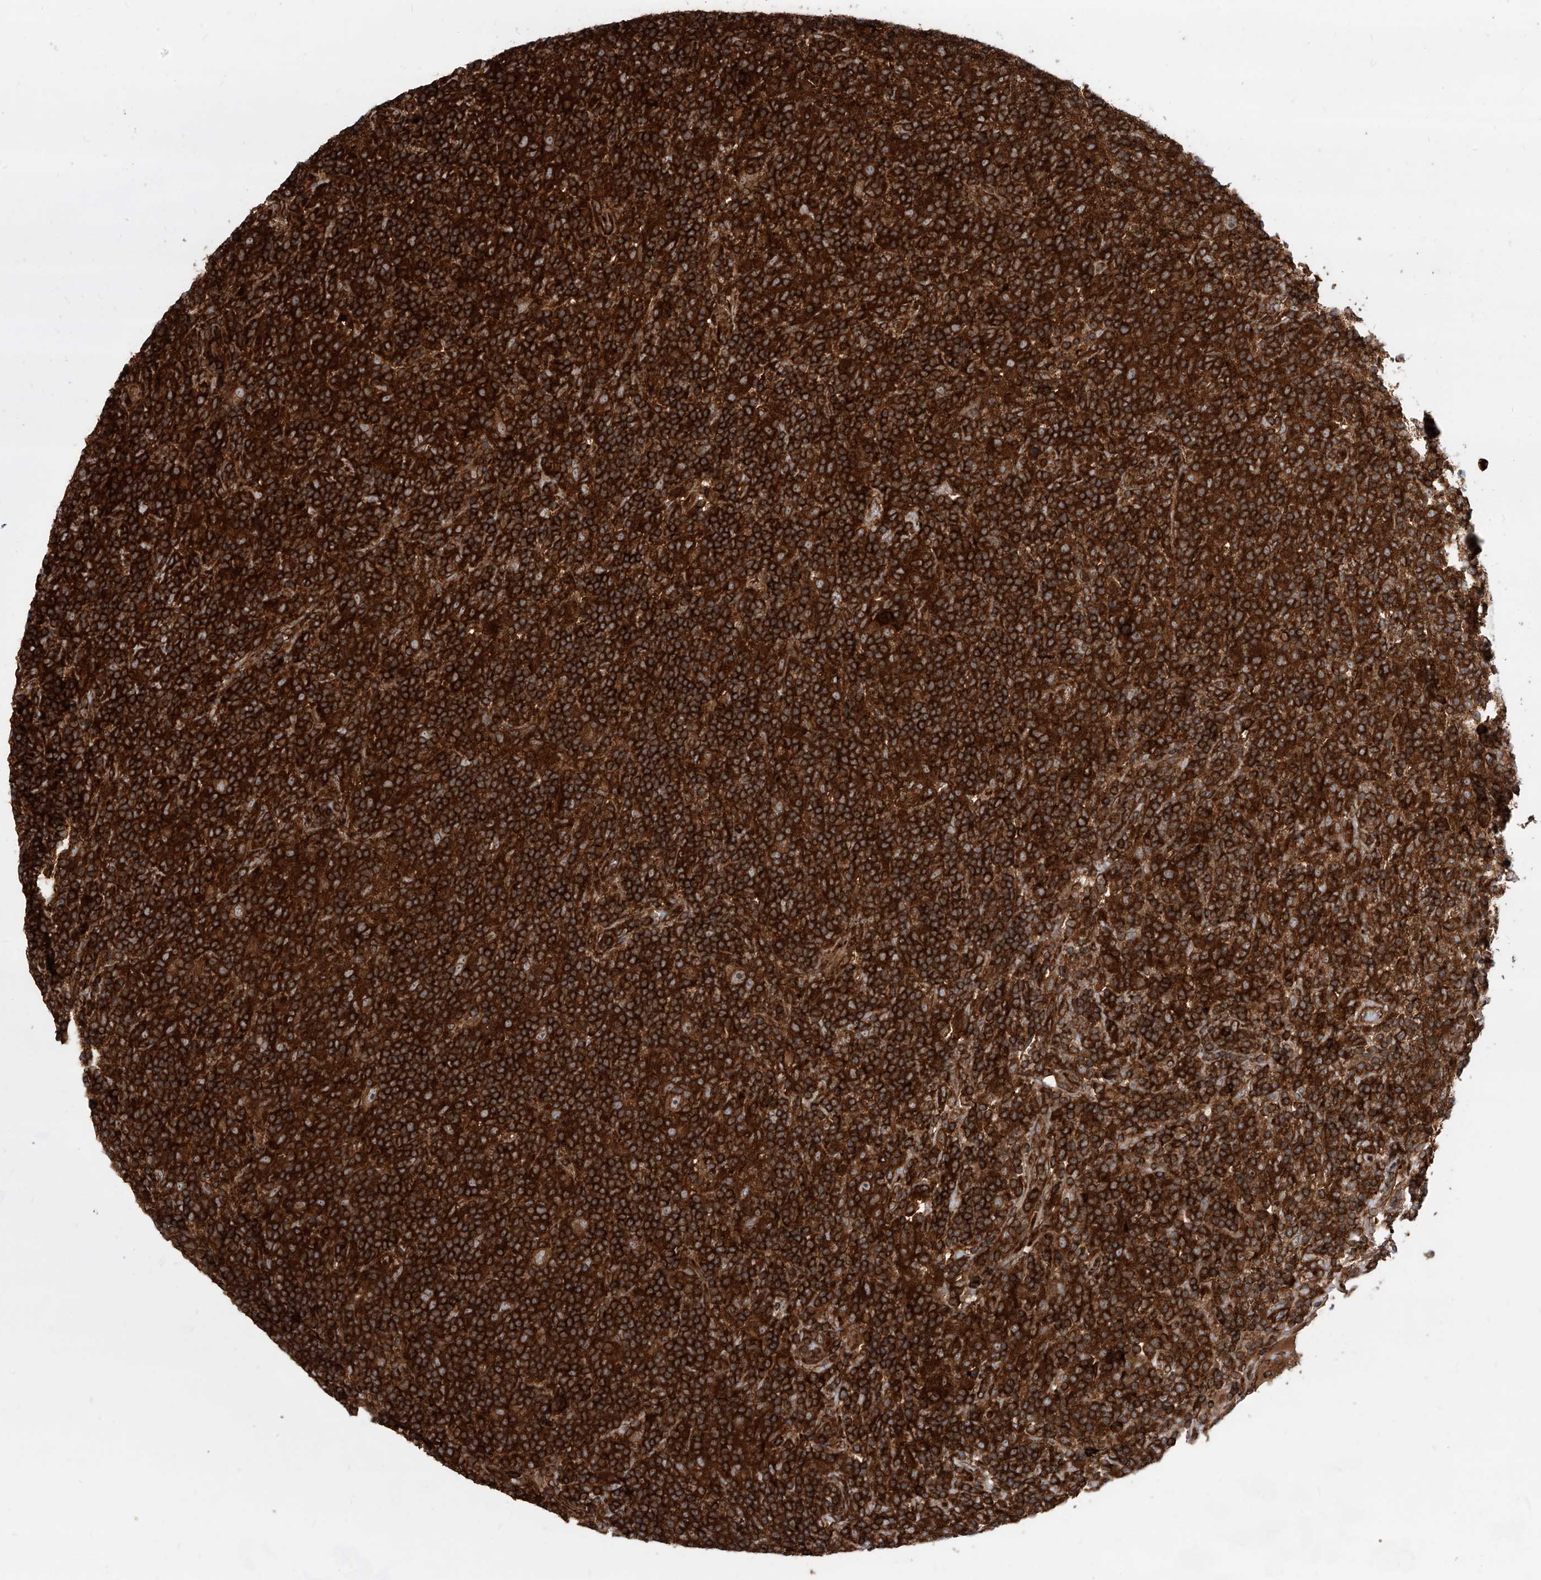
{"staining": {"intensity": "strong", "quantity": ">75%", "location": "cytoplasmic/membranous"}, "tissue": "lymphoma", "cell_type": "Tumor cells", "image_type": "cancer", "snomed": [{"axis": "morphology", "description": "Hodgkin's disease, NOS"}, {"axis": "topography", "description": "Lymph node"}], "caption": "Immunohistochemistry (IHC) (DAB (3,3'-diaminobenzidine)) staining of human Hodgkin's disease displays strong cytoplasmic/membranous protein staining in approximately >75% of tumor cells. (brown staining indicates protein expression, while blue staining denotes nuclei).", "gene": "MAGED2", "patient": {"sex": "male", "age": 70}}